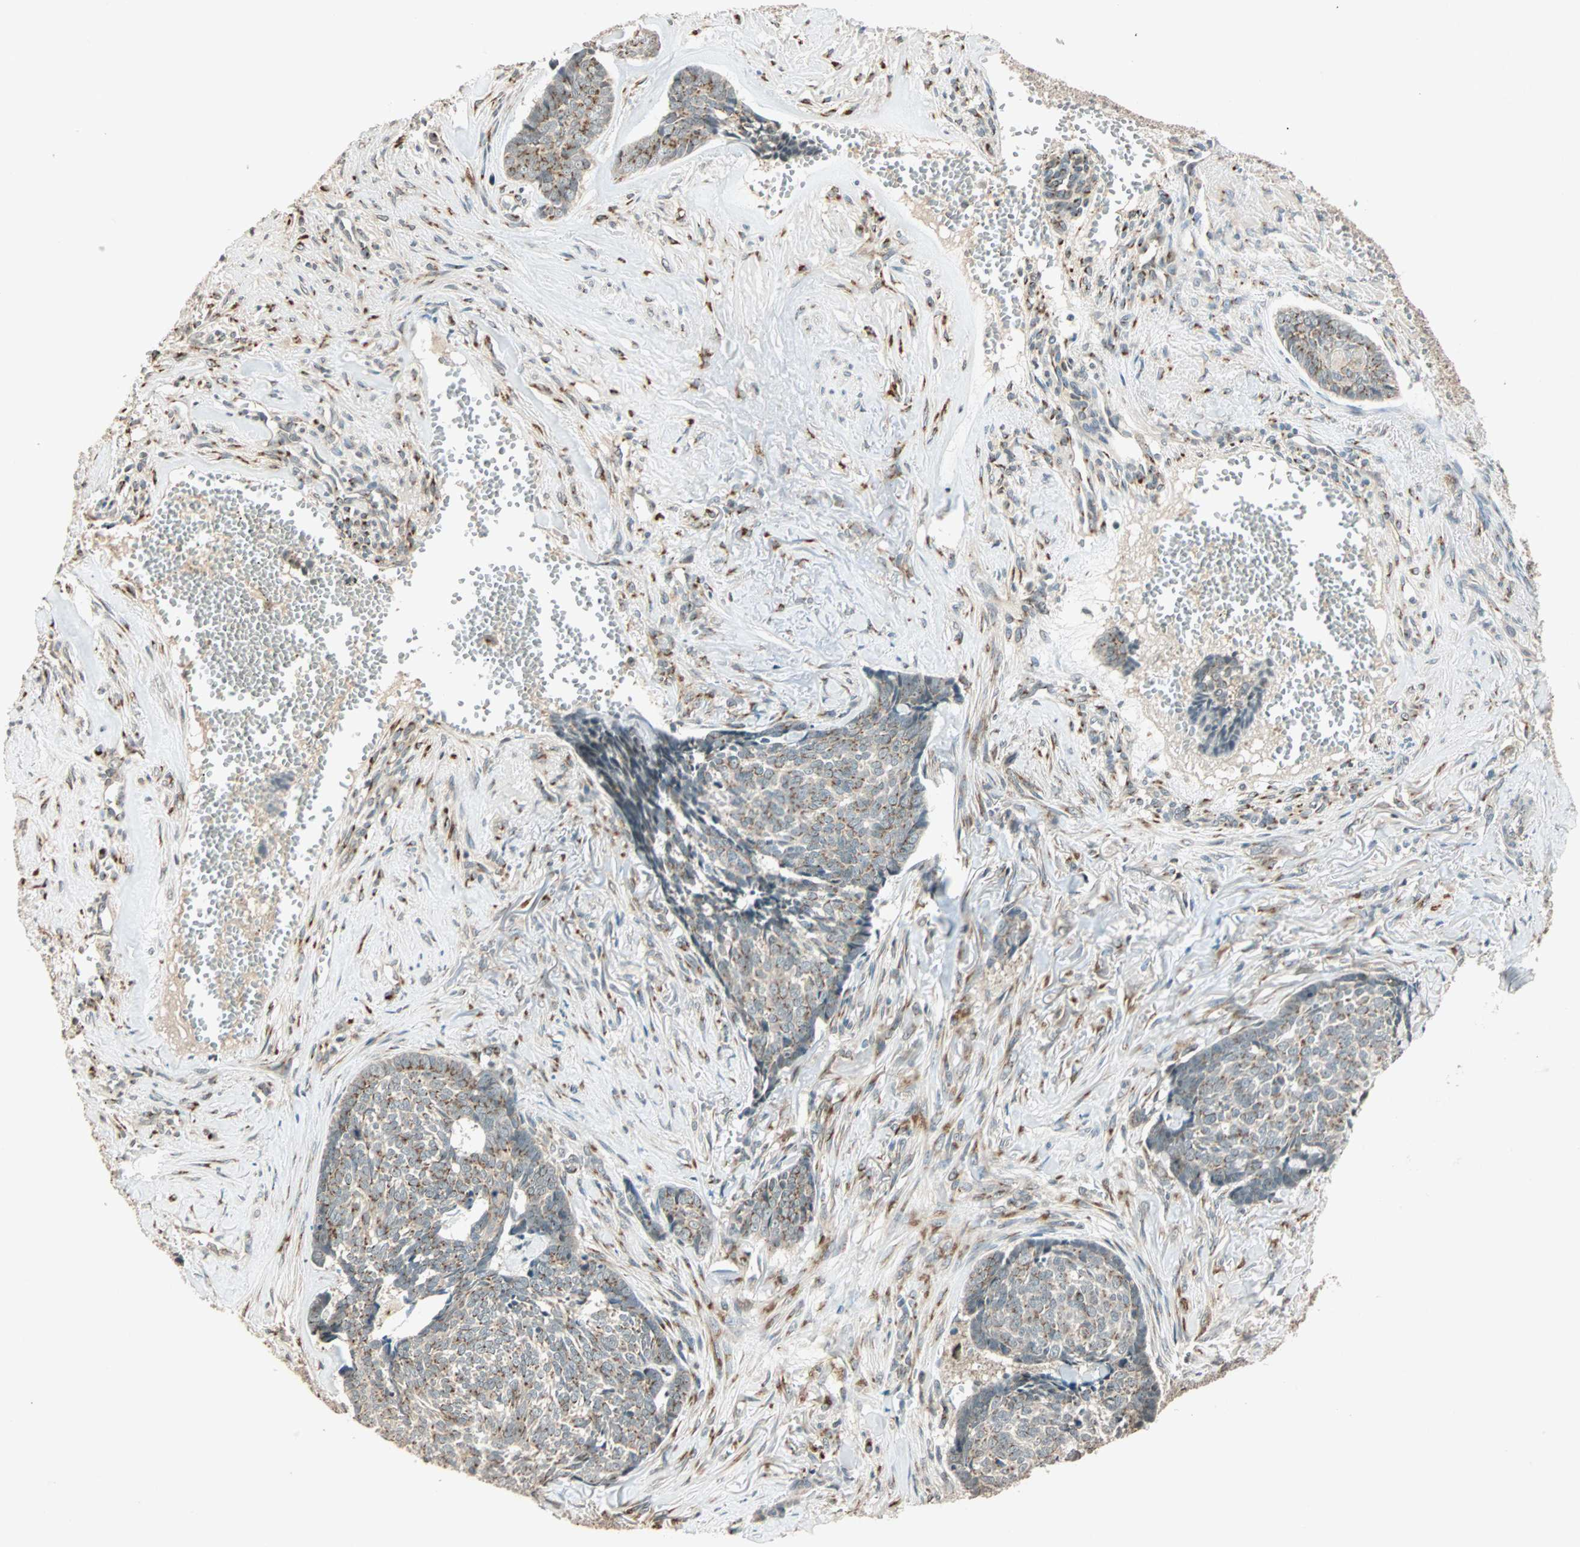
{"staining": {"intensity": "weak", "quantity": "<25%", "location": "cytoplasmic/membranous"}, "tissue": "skin cancer", "cell_type": "Tumor cells", "image_type": "cancer", "snomed": [{"axis": "morphology", "description": "Basal cell carcinoma"}, {"axis": "topography", "description": "Skin"}], "caption": "Immunohistochemistry of human skin cancer exhibits no positivity in tumor cells. (Stains: DAB immunohistochemistry (IHC) with hematoxylin counter stain, Microscopy: brightfield microscopy at high magnification).", "gene": "PRDM2", "patient": {"sex": "male", "age": 84}}